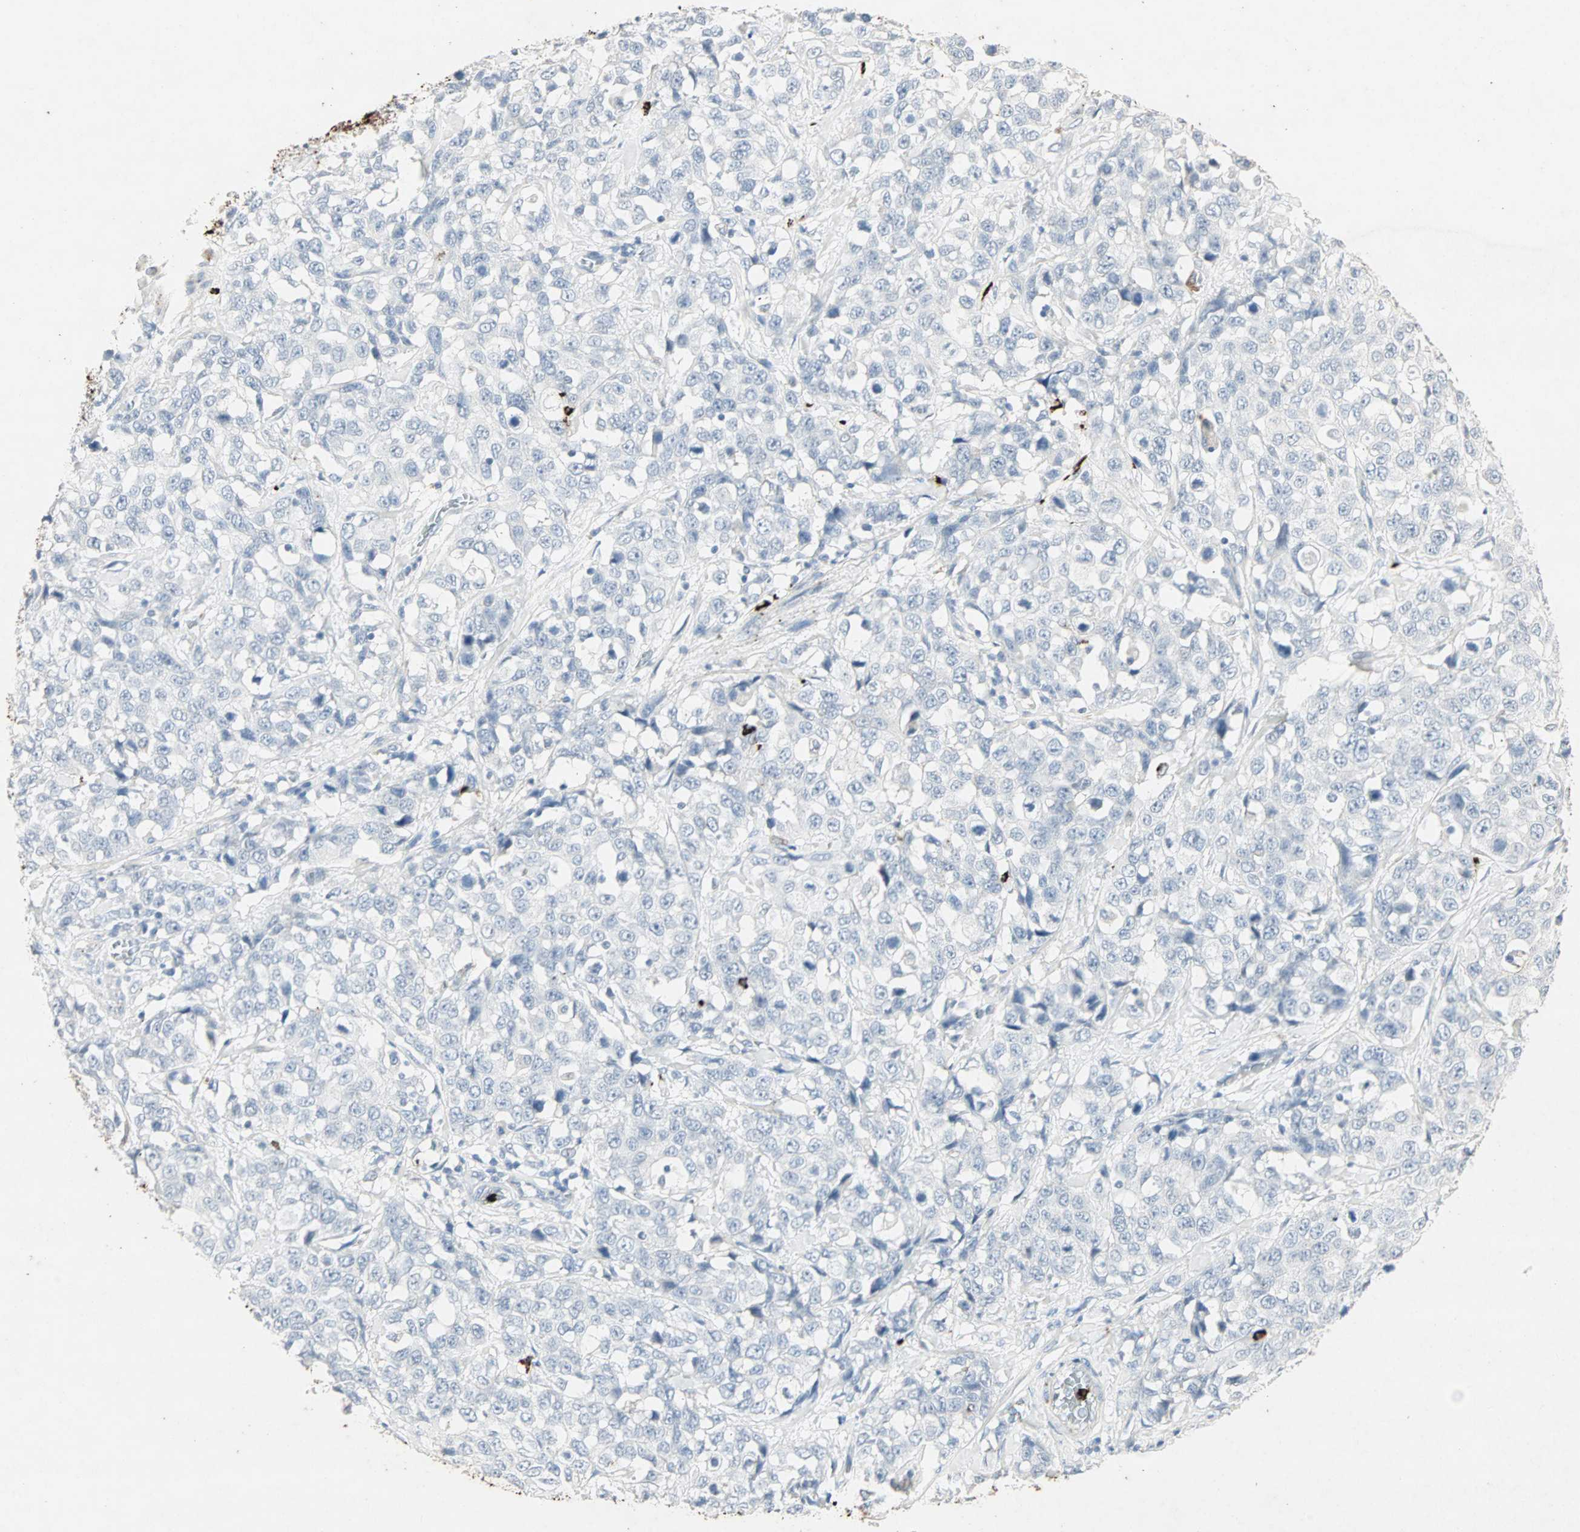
{"staining": {"intensity": "negative", "quantity": "none", "location": "none"}, "tissue": "stomach cancer", "cell_type": "Tumor cells", "image_type": "cancer", "snomed": [{"axis": "morphology", "description": "Normal tissue, NOS"}, {"axis": "morphology", "description": "Adenocarcinoma, NOS"}, {"axis": "topography", "description": "Stomach"}], "caption": "Tumor cells are negative for brown protein staining in adenocarcinoma (stomach).", "gene": "CEACAM6", "patient": {"sex": "male", "age": 48}}